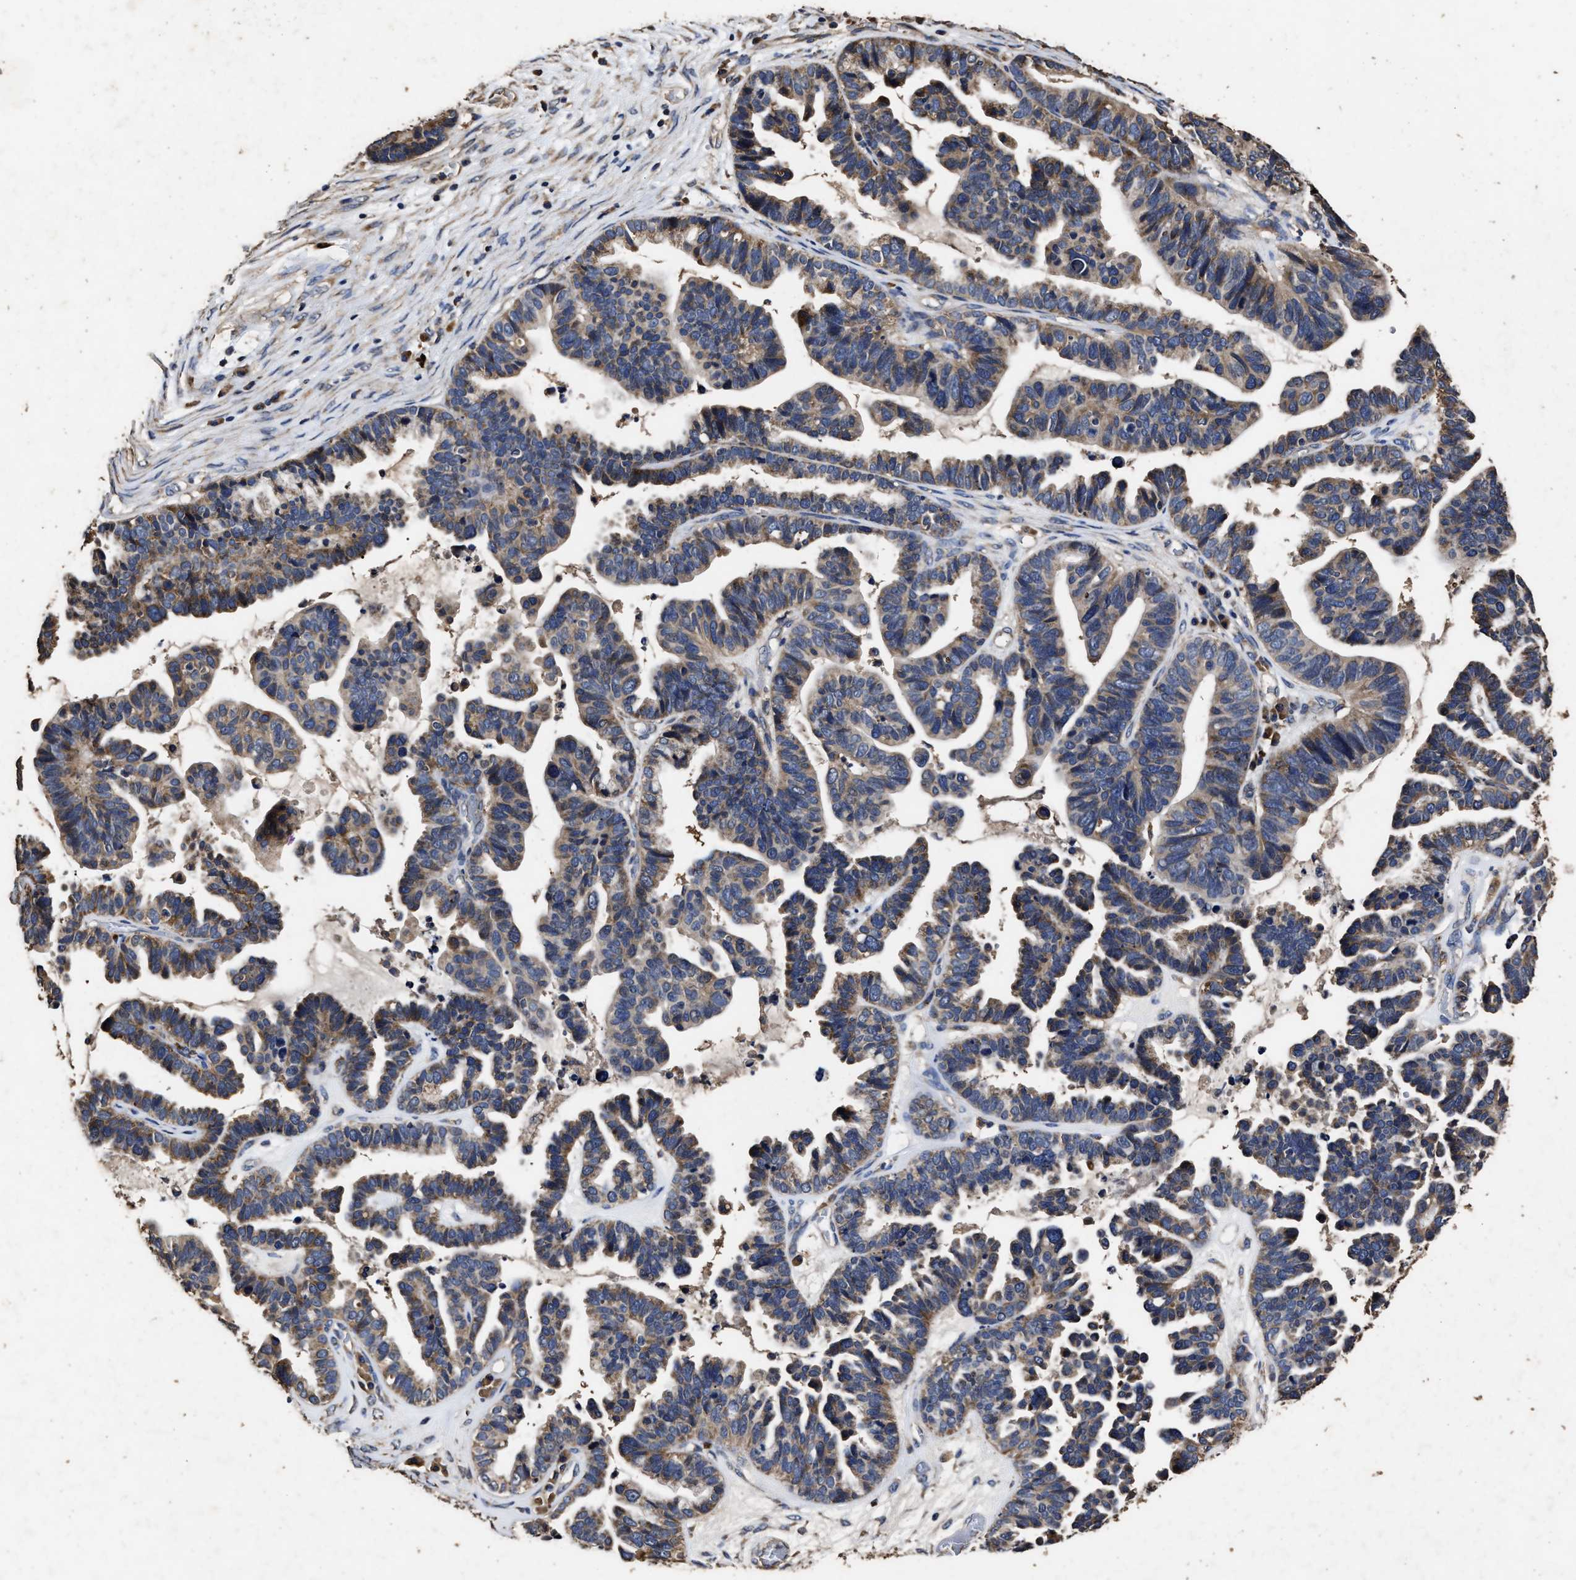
{"staining": {"intensity": "weak", "quantity": ">75%", "location": "cytoplasmic/membranous"}, "tissue": "ovarian cancer", "cell_type": "Tumor cells", "image_type": "cancer", "snomed": [{"axis": "morphology", "description": "Cystadenocarcinoma, serous, NOS"}, {"axis": "topography", "description": "Ovary"}], "caption": "Ovarian serous cystadenocarcinoma stained with a protein marker exhibits weak staining in tumor cells.", "gene": "PPM1K", "patient": {"sex": "female", "age": 56}}